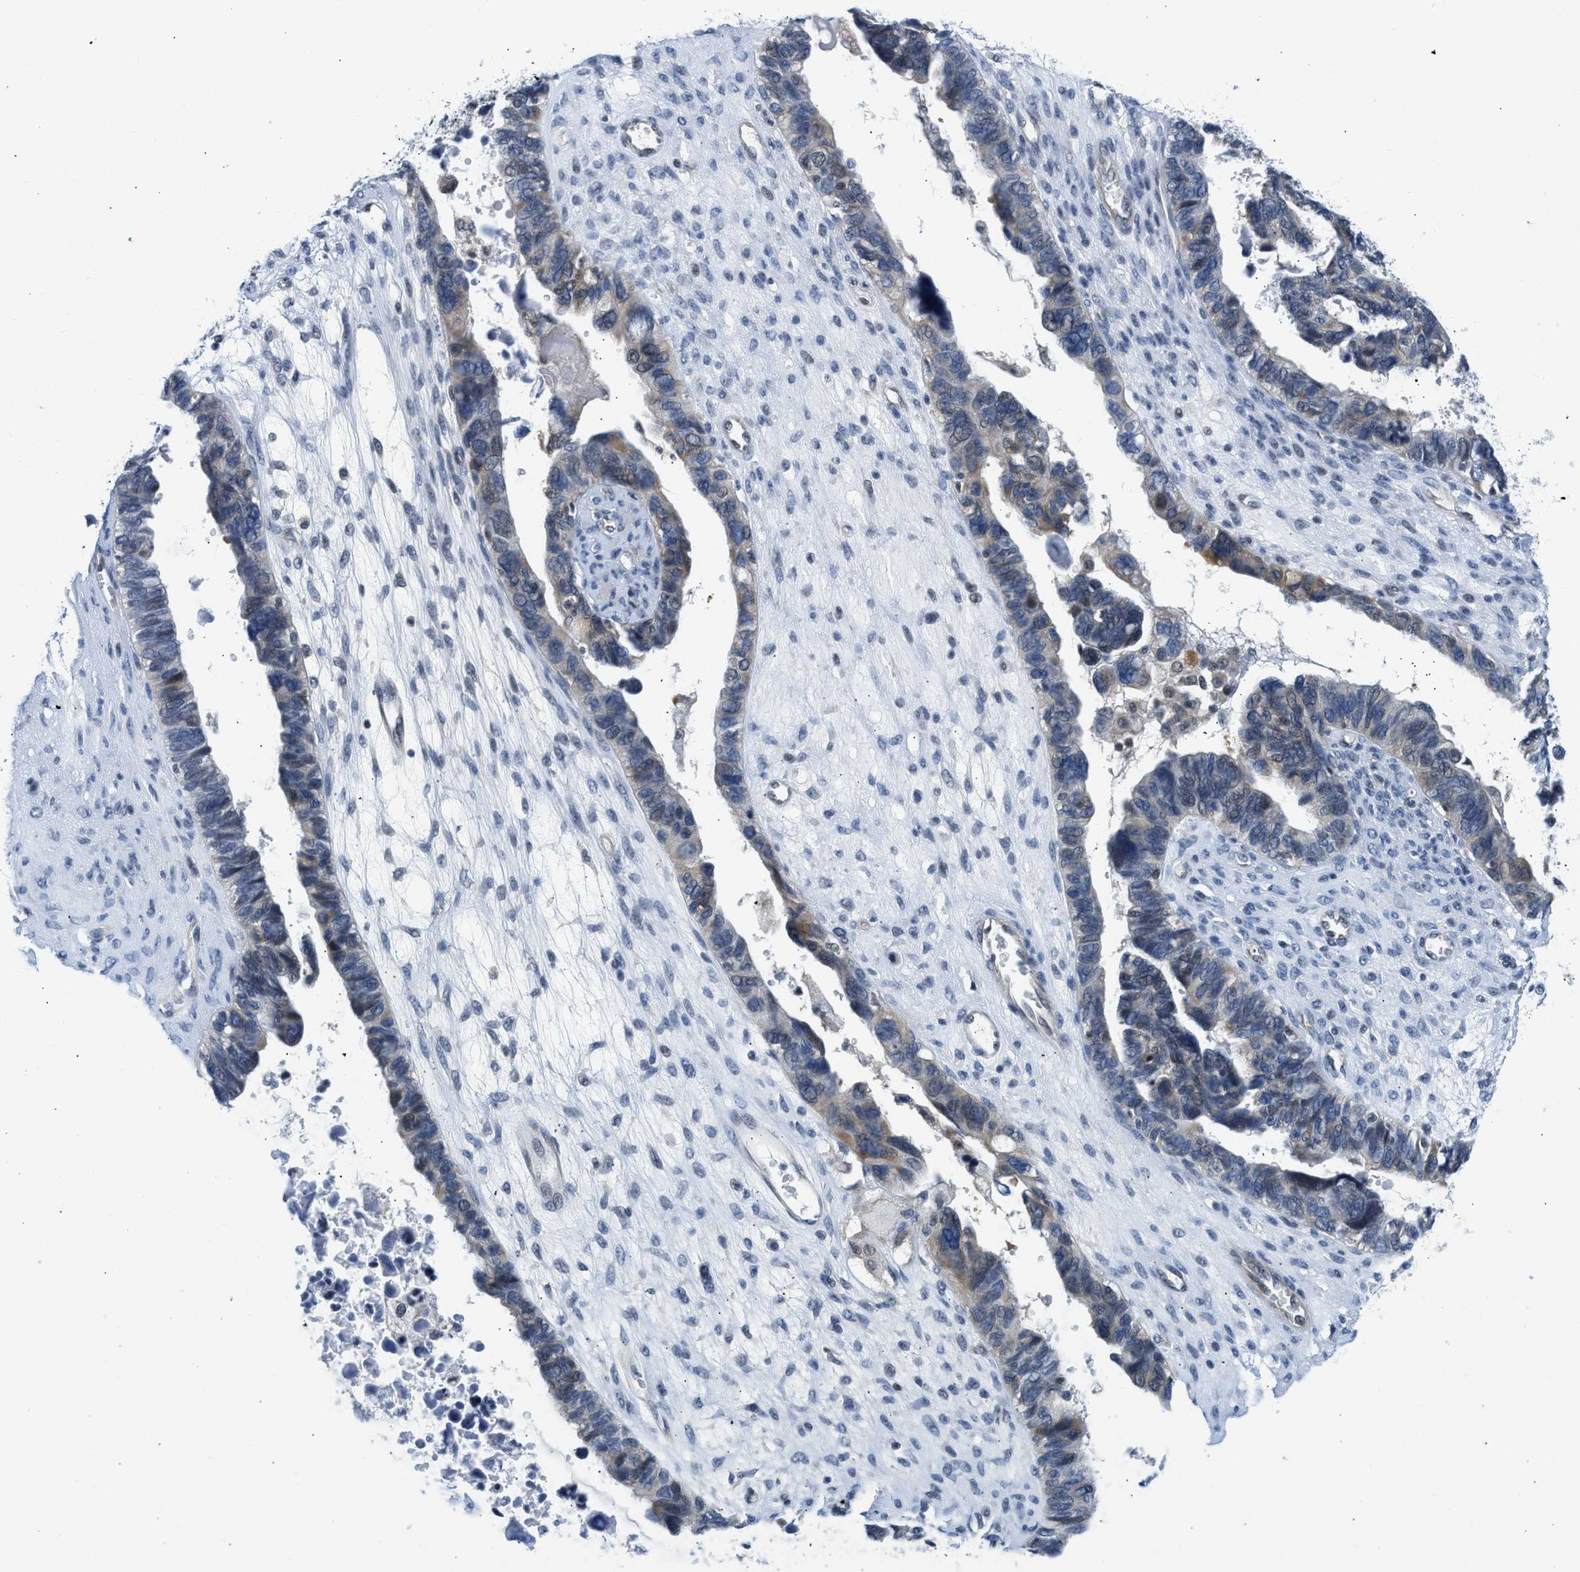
{"staining": {"intensity": "moderate", "quantity": "<25%", "location": "cytoplasmic/membranous"}, "tissue": "ovarian cancer", "cell_type": "Tumor cells", "image_type": "cancer", "snomed": [{"axis": "morphology", "description": "Cystadenocarcinoma, serous, NOS"}, {"axis": "topography", "description": "Ovary"}], "caption": "Tumor cells demonstrate low levels of moderate cytoplasmic/membranous expression in about <25% of cells in human ovarian serous cystadenocarcinoma.", "gene": "OLIG3", "patient": {"sex": "female", "age": 79}}